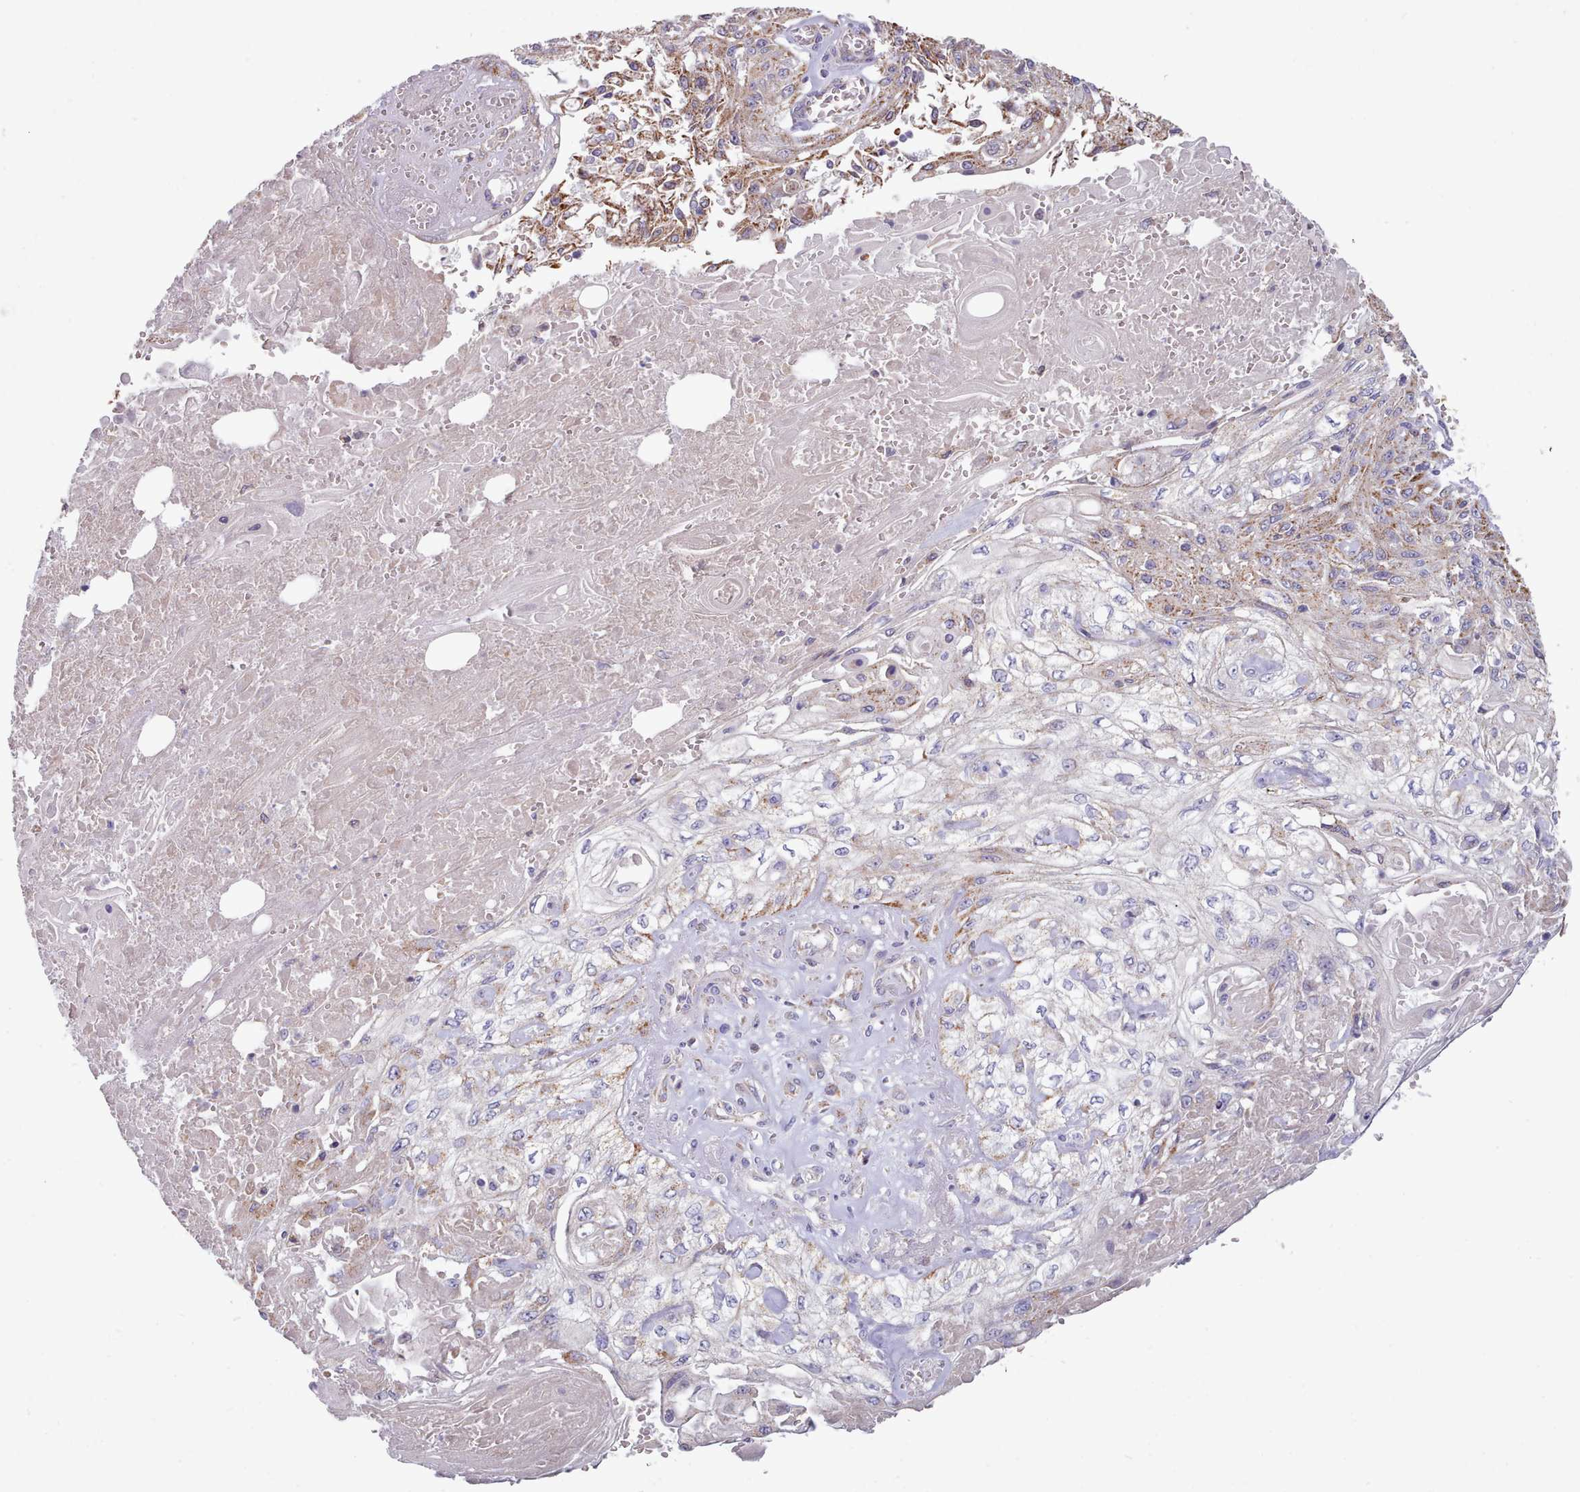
{"staining": {"intensity": "moderate", "quantity": "<25%", "location": "cytoplasmic/membranous"}, "tissue": "skin cancer", "cell_type": "Tumor cells", "image_type": "cancer", "snomed": [{"axis": "morphology", "description": "Squamous cell carcinoma, NOS"}, {"axis": "morphology", "description": "Squamous cell carcinoma, metastatic, NOS"}, {"axis": "topography", "description": "Skin"}, {"axis": "topography", "description": "Lymph node"}], "caption": "Moderate cytoplasmic/membranous positivity is seen in approximately <25% of tumor cells in metastatic squamous cell carcinoma (skin).", "gene": "HSDL2", "patient": {"sex": "male", "age": 75}}